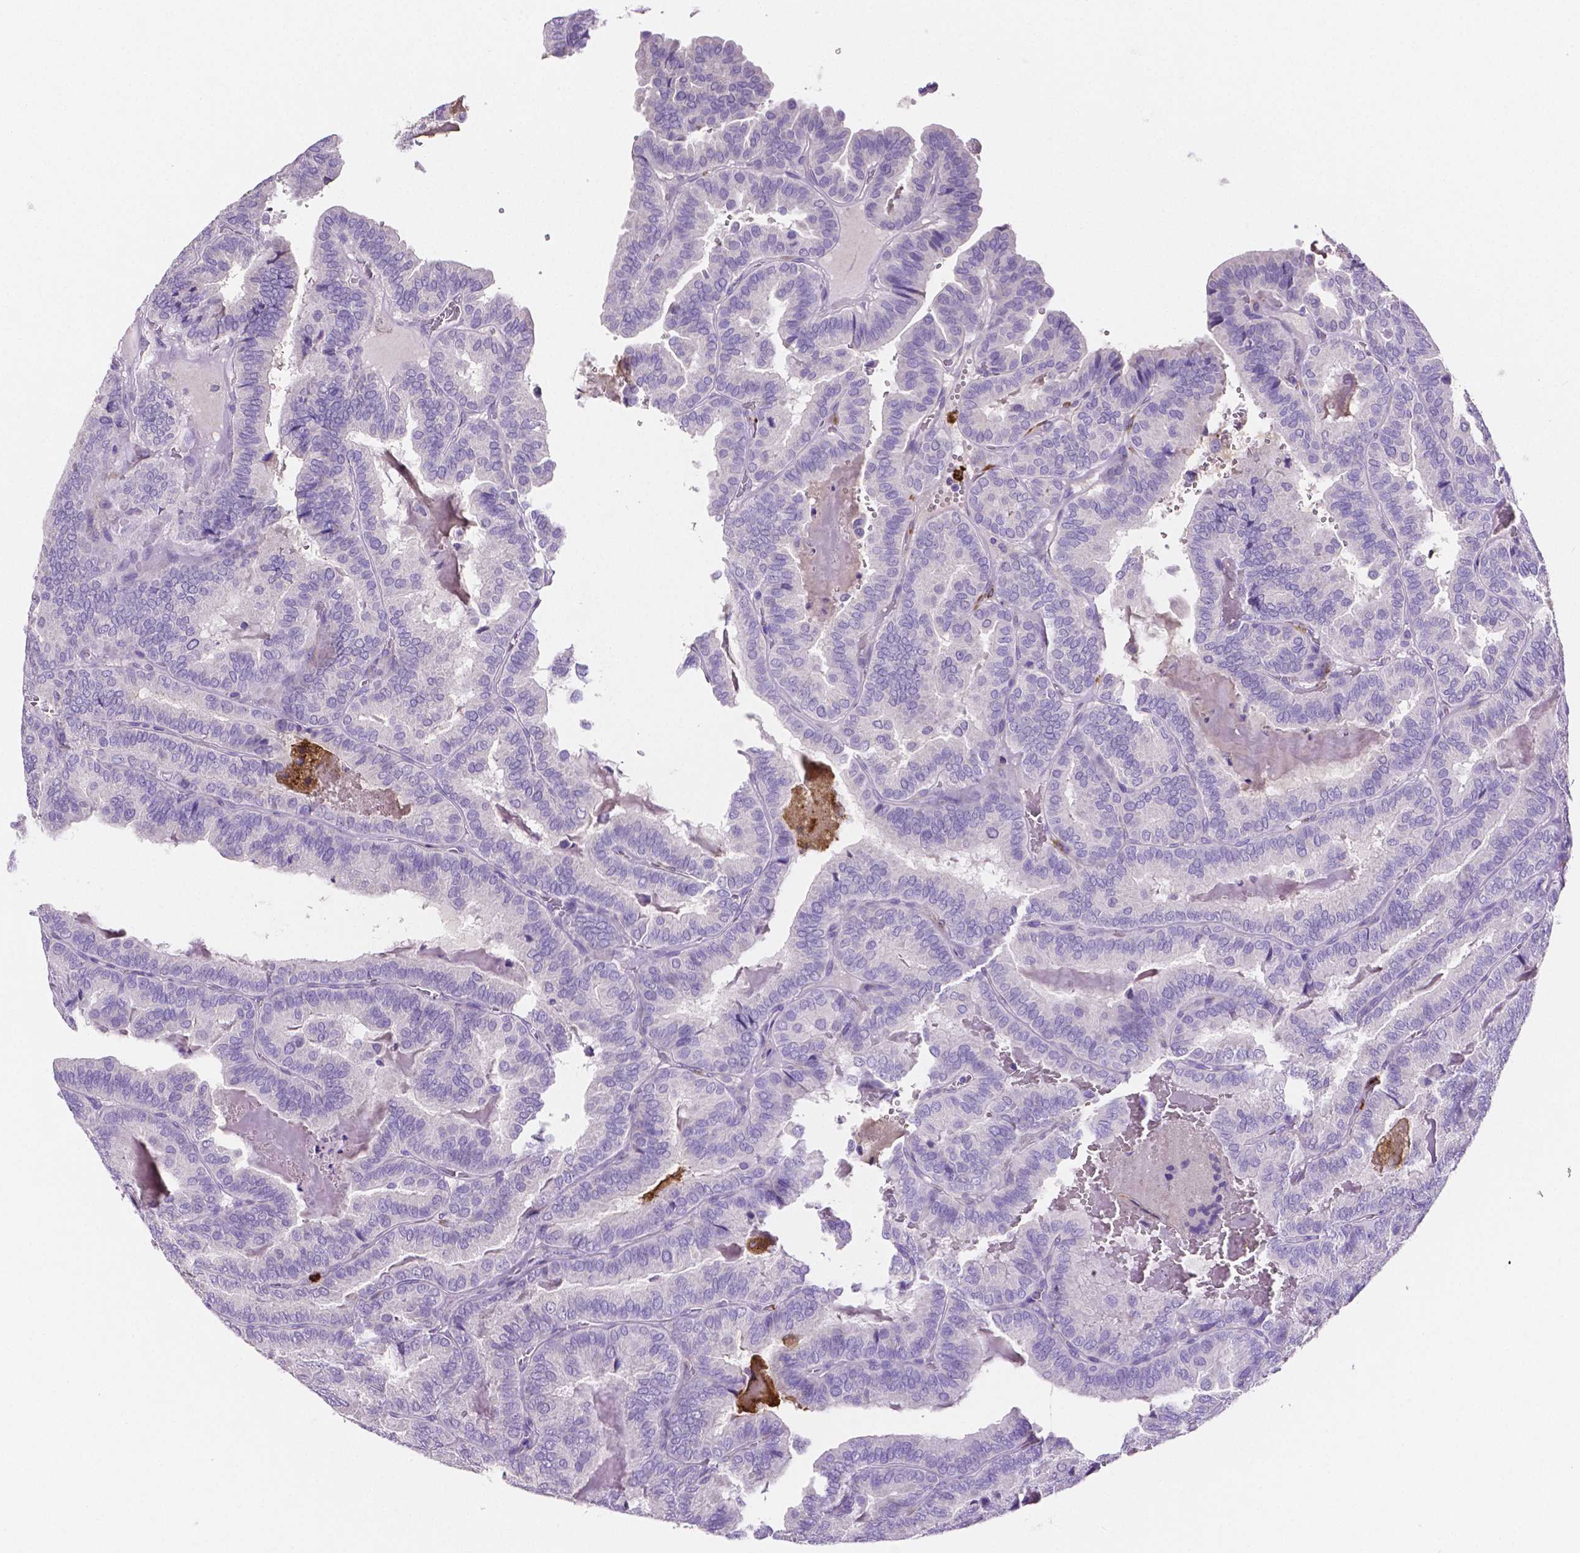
{"staining": {"intensity": "negative", "quantity": "none", "location": "none"}, "tissue": "thyroid cancer", "cell_type": "Tumor cells", "image_type": "cancer", "snomed": [{"axis": "morphology", "description": "Papillary adenocarcinoma, NOS"}, {"axis": "topography", "description": "Thyroid gland"}], "caption": "Immunohistochemical staining of papillary adenocarcinoma (thyroid) demonstrates no significant expression in tumor cells. Nuclei are stained in blue.", "gene": "MMP9", "patient": {"sex": "female", "age": 75}}